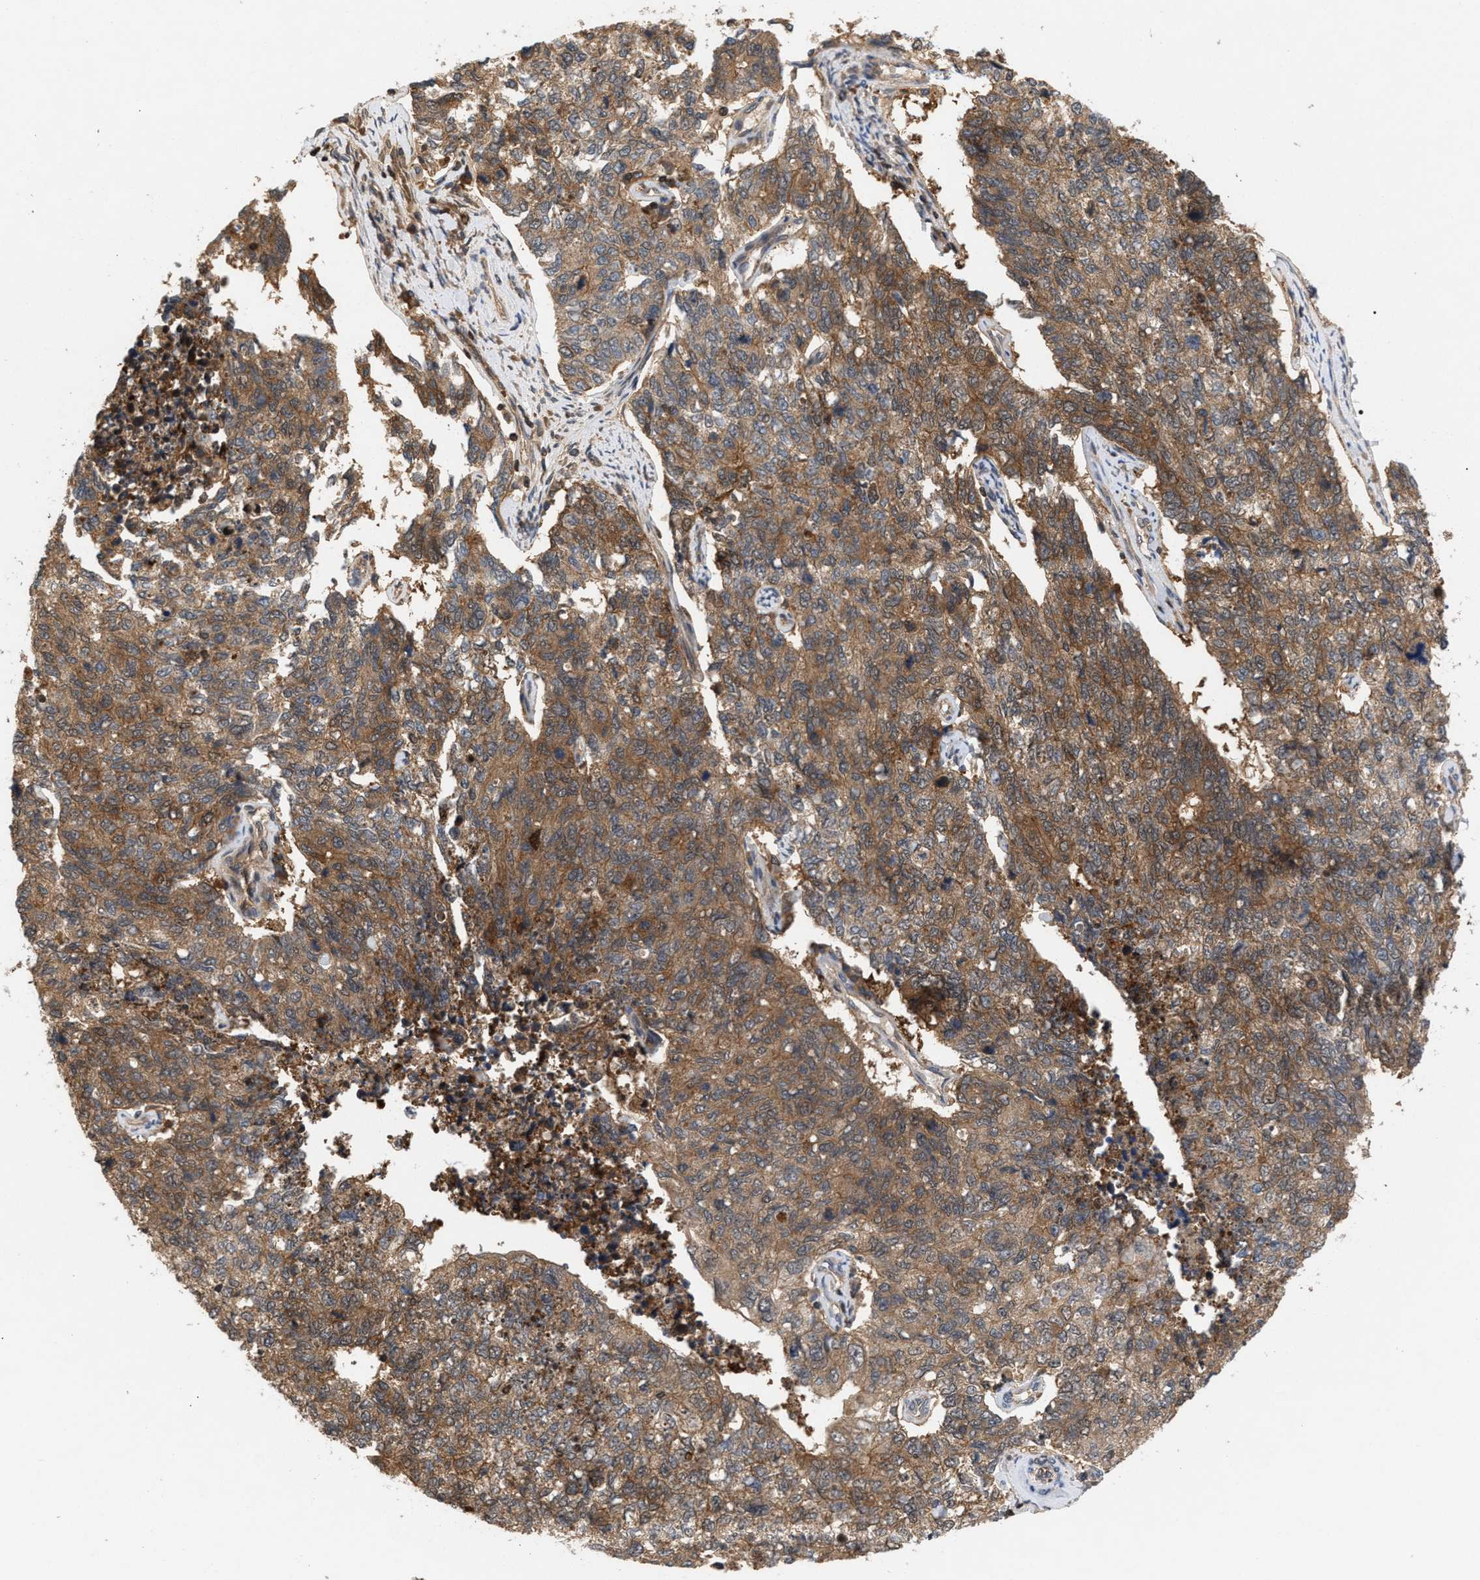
{"staining": {"intensity": "moderate", "quantity": ">75%", "location": "cytoplasmic/membranous"}, "tissue": "cervical cancer", "cell_type": "Tumor cells", "image_type": "cancer", "snomed": [{"axis": "morphology", "description": "Squamous cell carcinoma, NOS"}, {"axis": "topography", "description": "Cervix"}], "caption": "Brown immunohistochemical staining in cervical cancer (squamous cell carcinoma) exhibits moderate cytoplasmic/membranous expression in approximately >75% of tumor cells.", "gene": "GLOD4", "patient": {"sex": "female", "age": 63}}